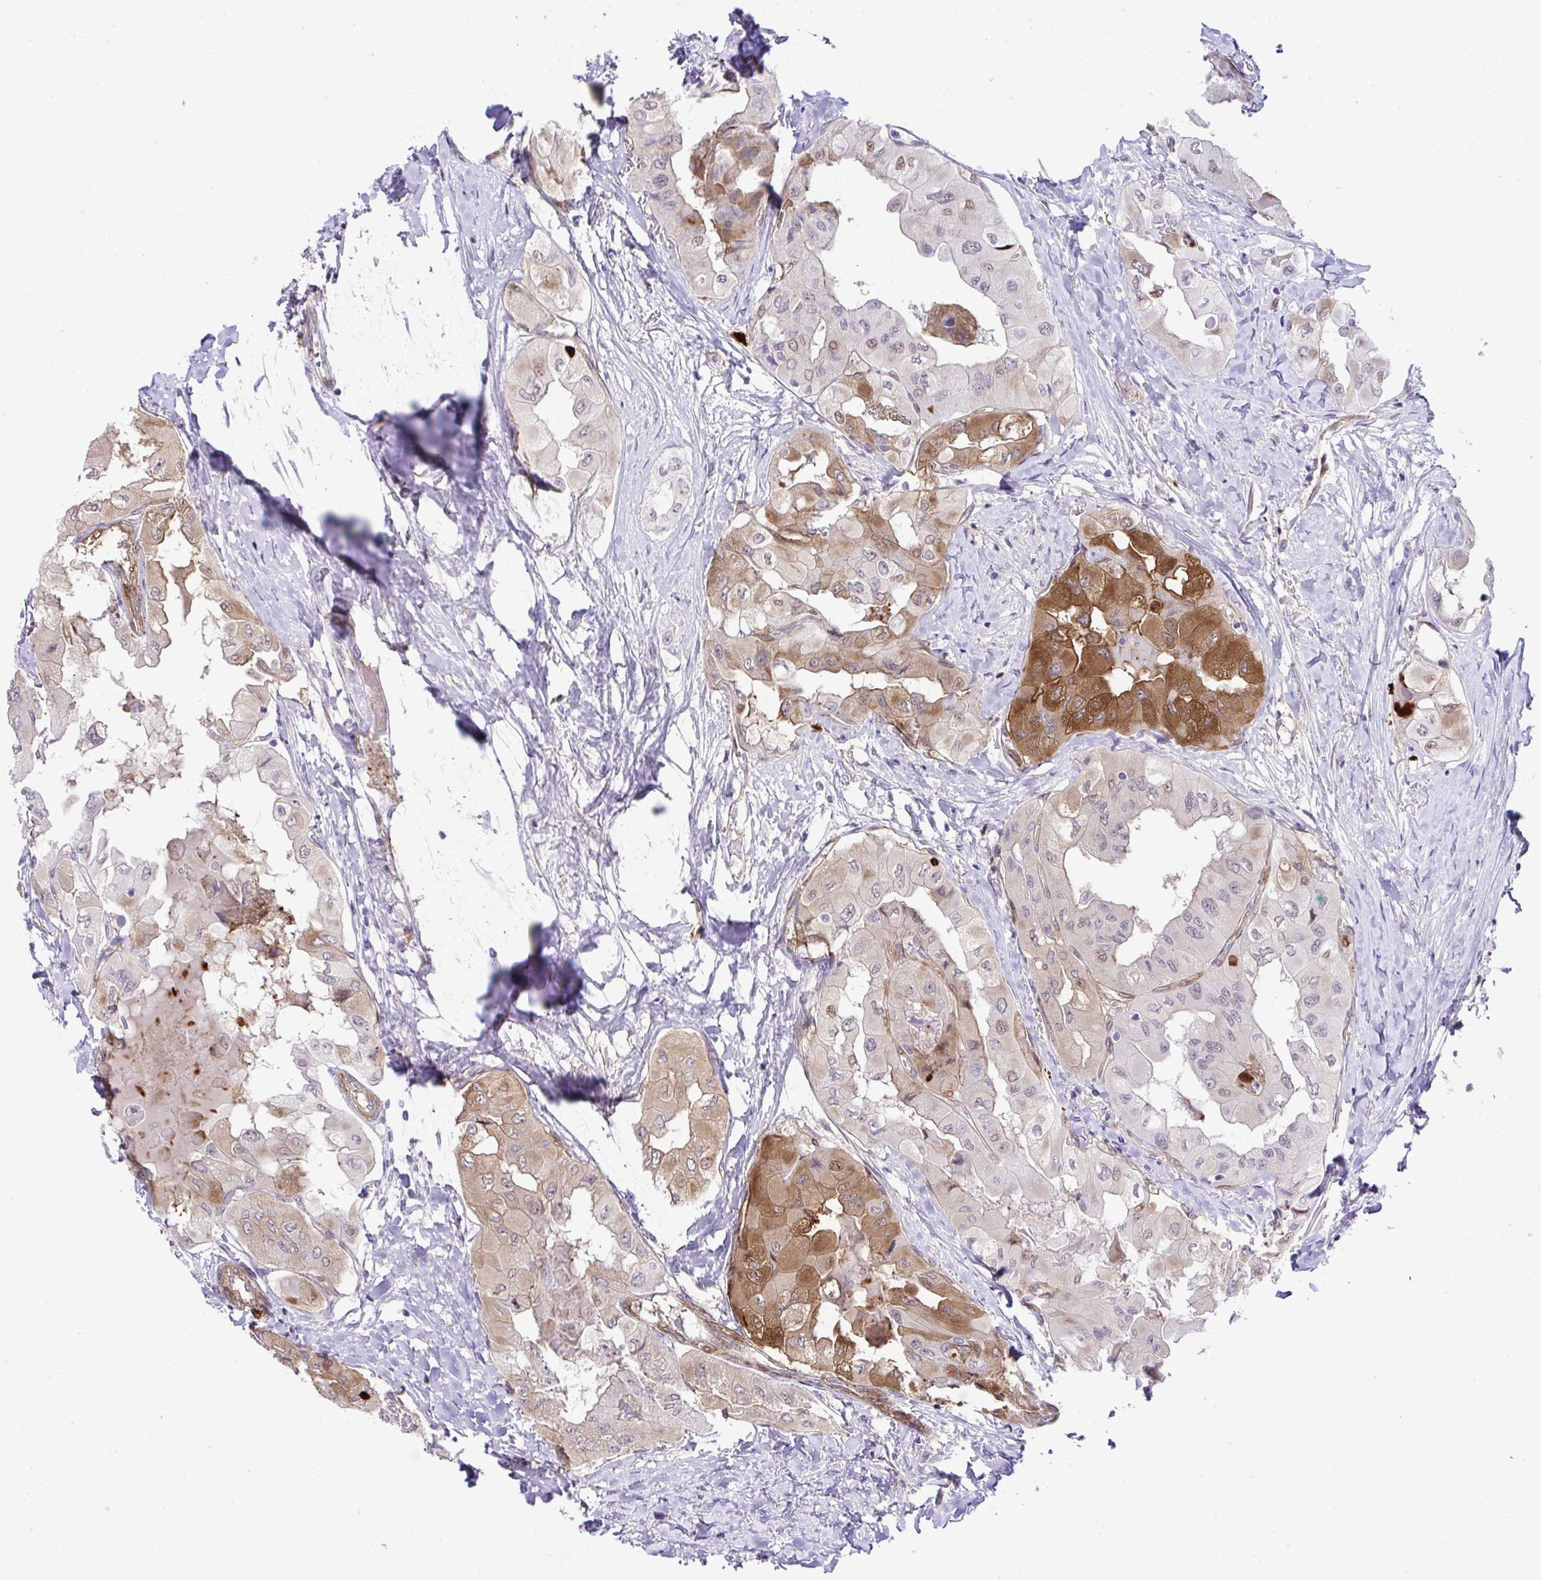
{"staining": {"intensity": "strong", "quantity": "<25%", "location": "cytoplasmic/membranous,nuclear"}, "tissue": "thyroid cancer", "cell_type": "Tumor cells", "image_type": "cancer", "snomed": [{"axis": "morphology", "description": "Normal tissue, NOS"}, {"axis": "morphology", "description": "Papillary adenocarcinoma, NOS"}, {"axis": "topography", "description": "Thyroid gland"}], "caption": "This is a histology image of IHC staining of thyroid papillary adenocarcinoma, which shows strong expression in the cytoplasmic/membranous and nuclear of tumor cells.", "gene": "FBXO34", "patient": {"sex": "female", "age": 59}}